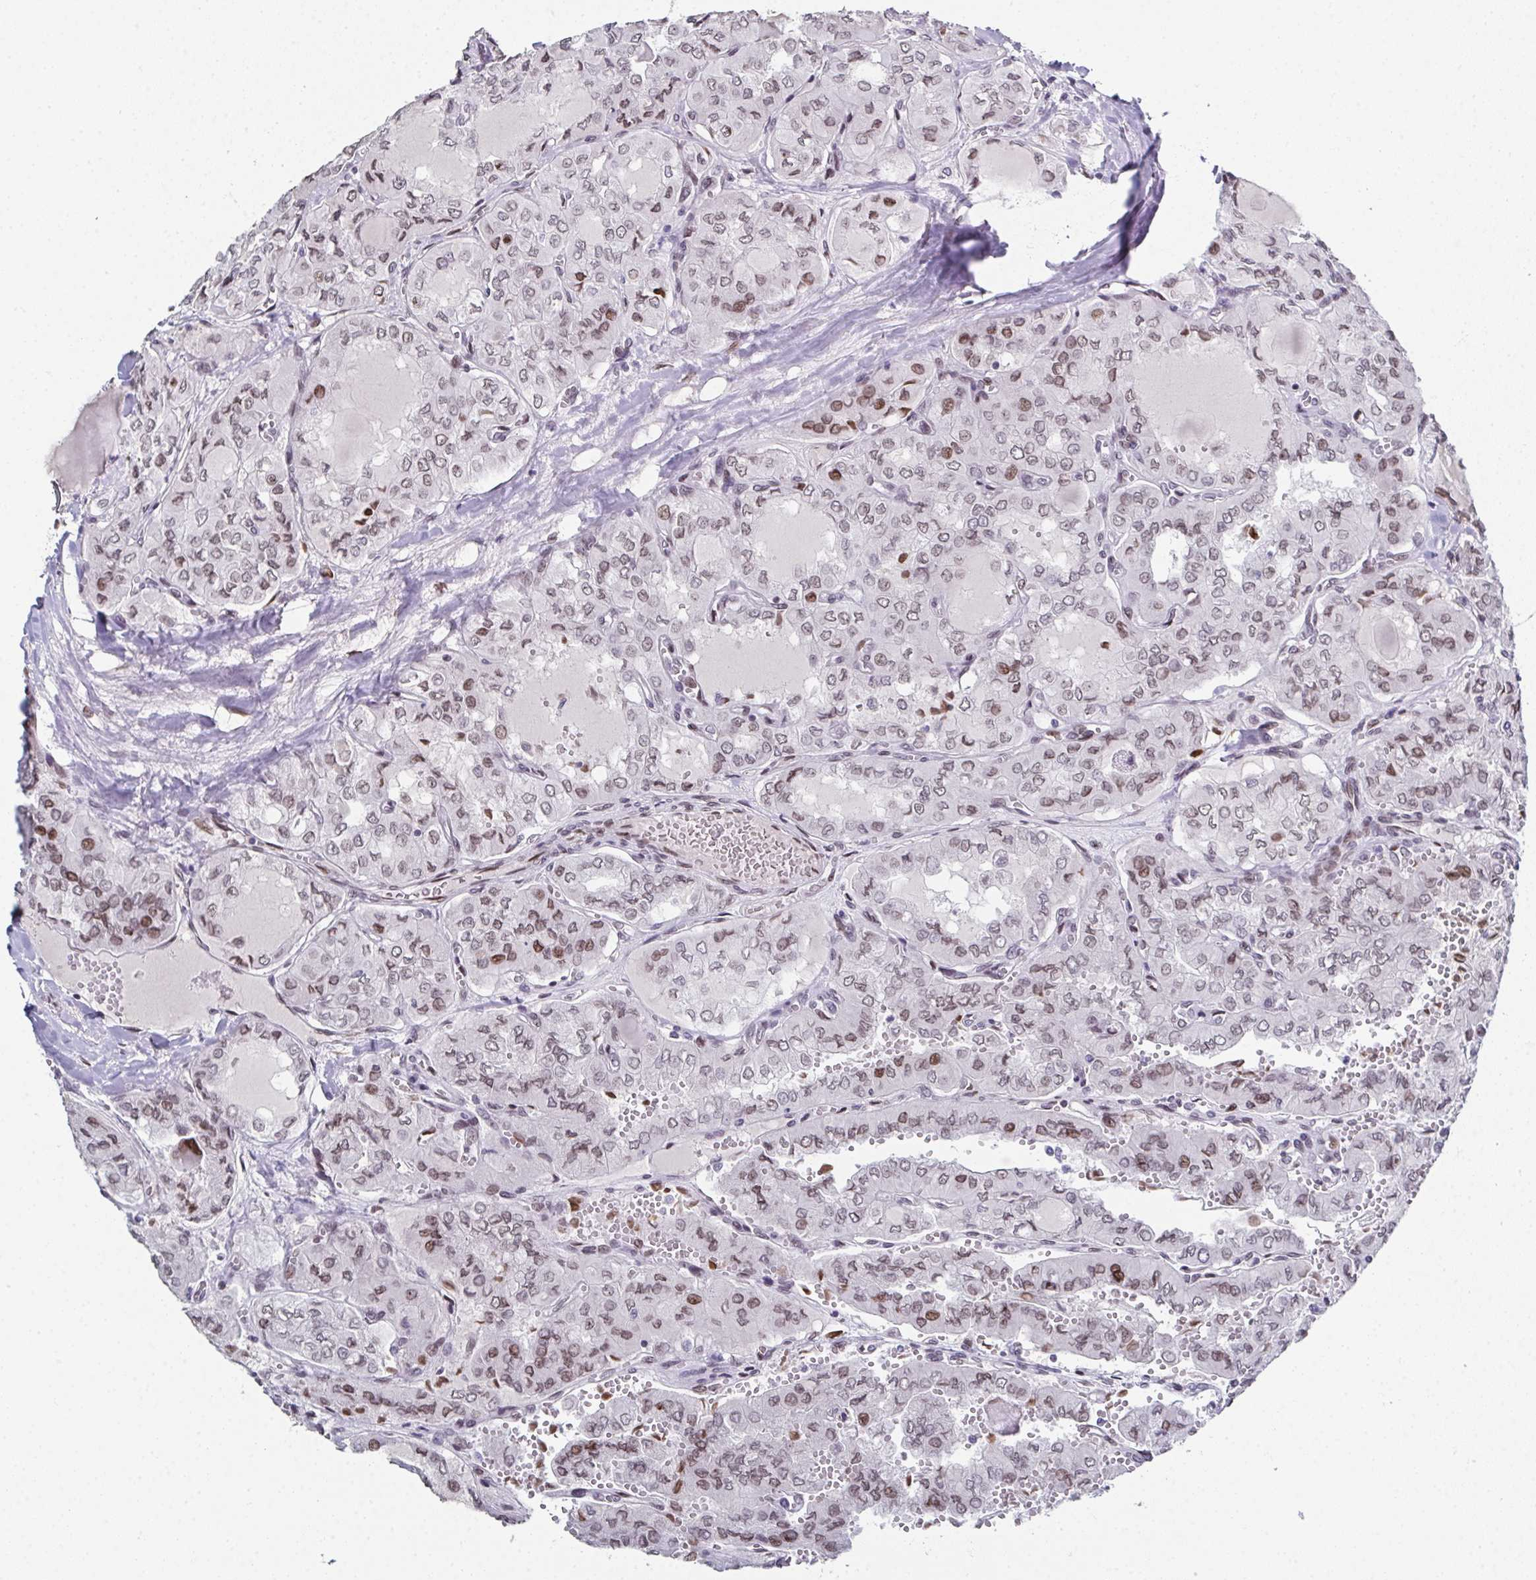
{"staining": {"intensity": "moderate", "quantity": "<25%", "location": "nuclear"}, "tissue": "thyroid cancer", "cell_type": "Tumor cells", "image_type": "cancer", "snomed": [{"axis": "morphology", "description": "Papillary adenocarcinoma, NOS"}, {"axis": "topography", "description": "Thyroid gland"}], "caption": "Immunohistochemical staining of human thyroid papillary adenocarcinoma reveals moderate nuclear protein expression in about <25% of tumor cells.", "gene": "RB1", "patient": {"sex": "male", "age": 20}}